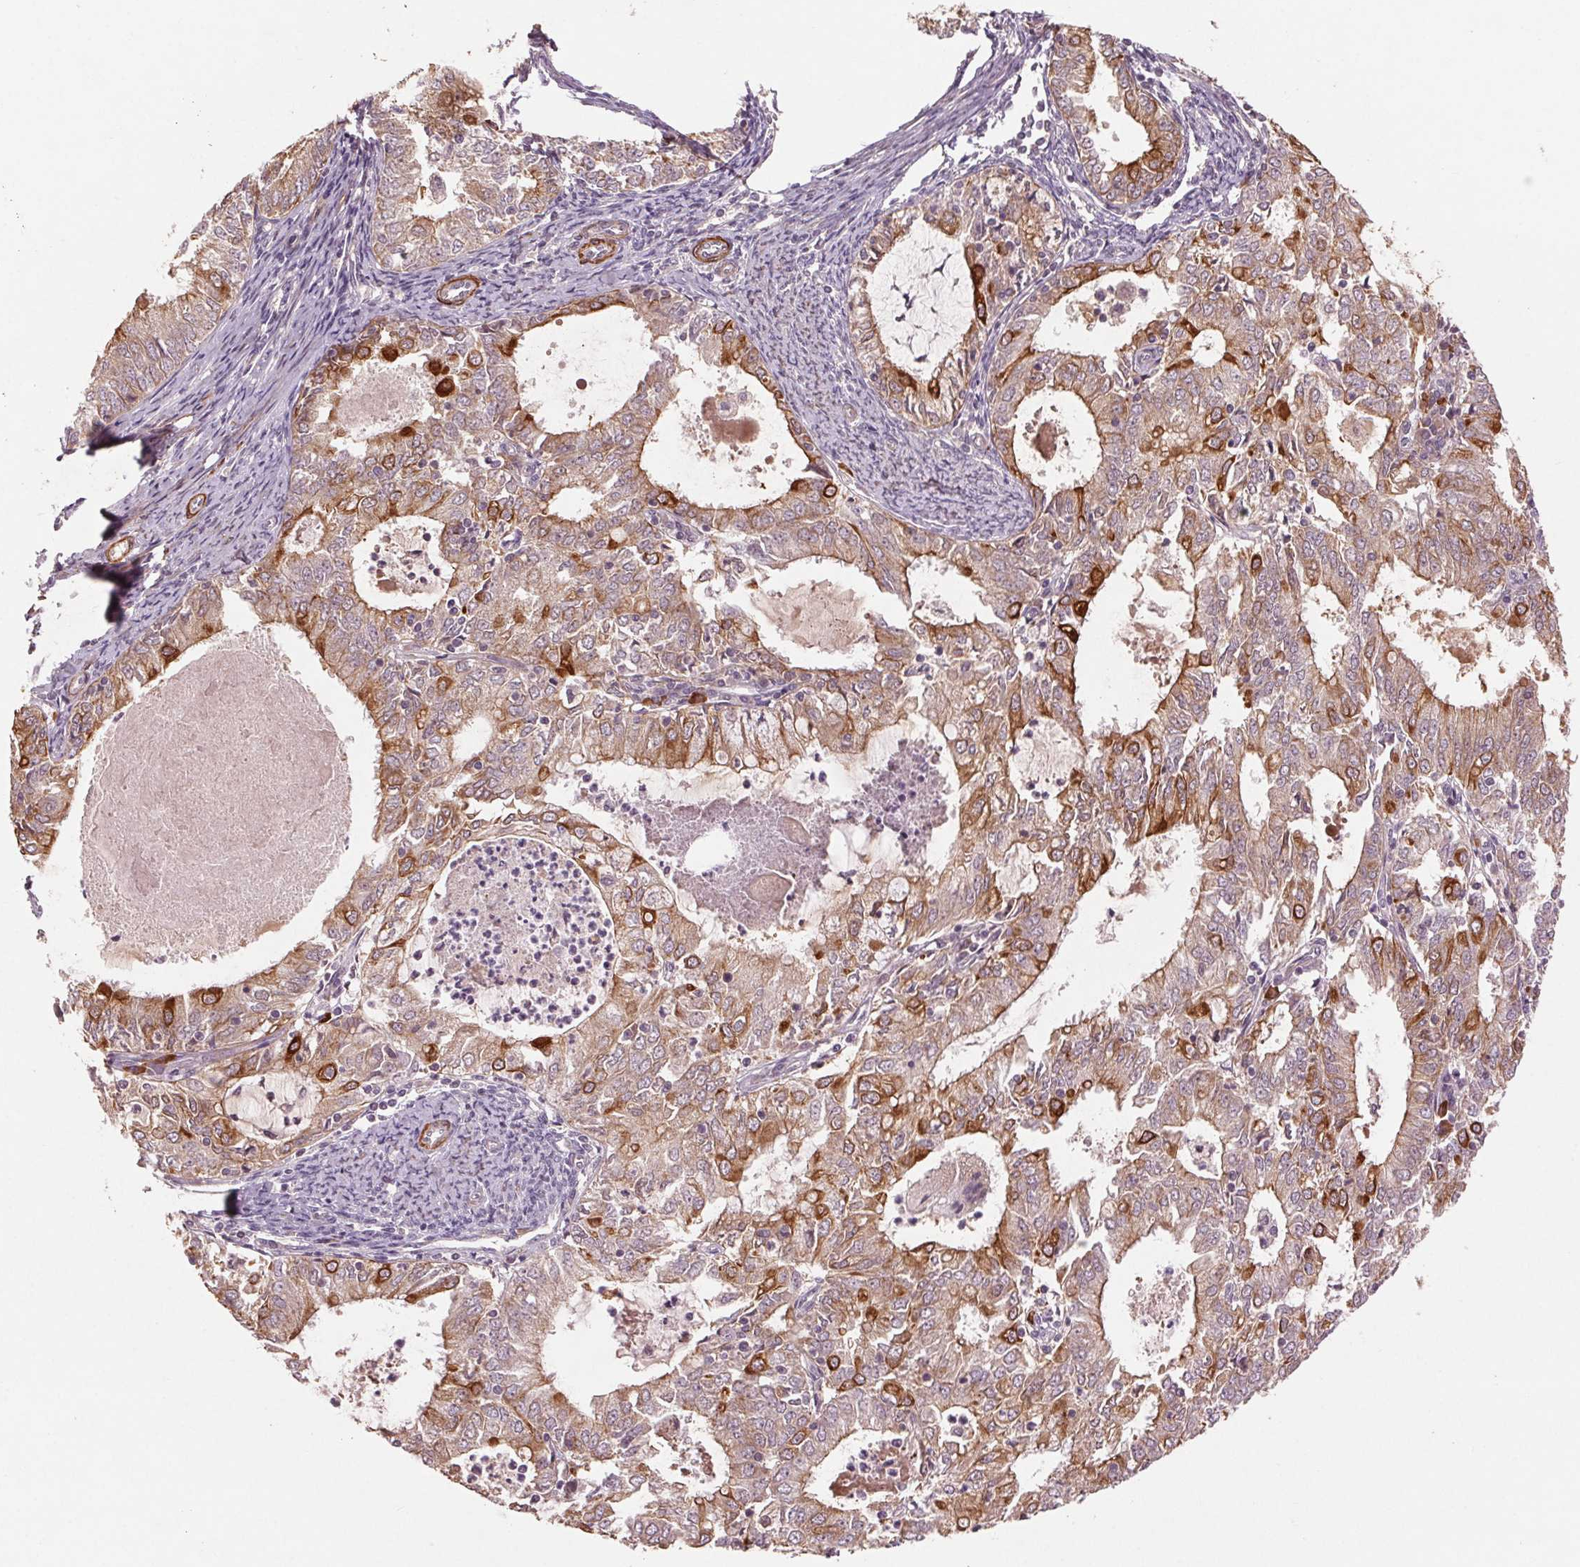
{"staining": {"intensity": "moderate", "quantity": "25%-75%", "location": "cytoplasmic/membranous"}, "tissue": "endometrial cancer", "cell_type": "Tumor cells", "image_type": "cancer", "snomed": [{"axis": "morphology", "description": "Adenocarcinoma, NOS"}, {"axis": "topography", "description": "Endometrium"}], "caption": "IHC (DAB) staining of human adenocarcinoma (endometrial) exhibits moderate cytoplasmic/membranous protein expression in about 25%-75% of tumor cells. Using DAB (3,3'-diaminobenzidine) (brown) and hematoxylin (blue) stains, captured at high magnification using brightfield microscopy.", "gene": "SMLR1", "patient": {"sex": "female", "age": 57}}